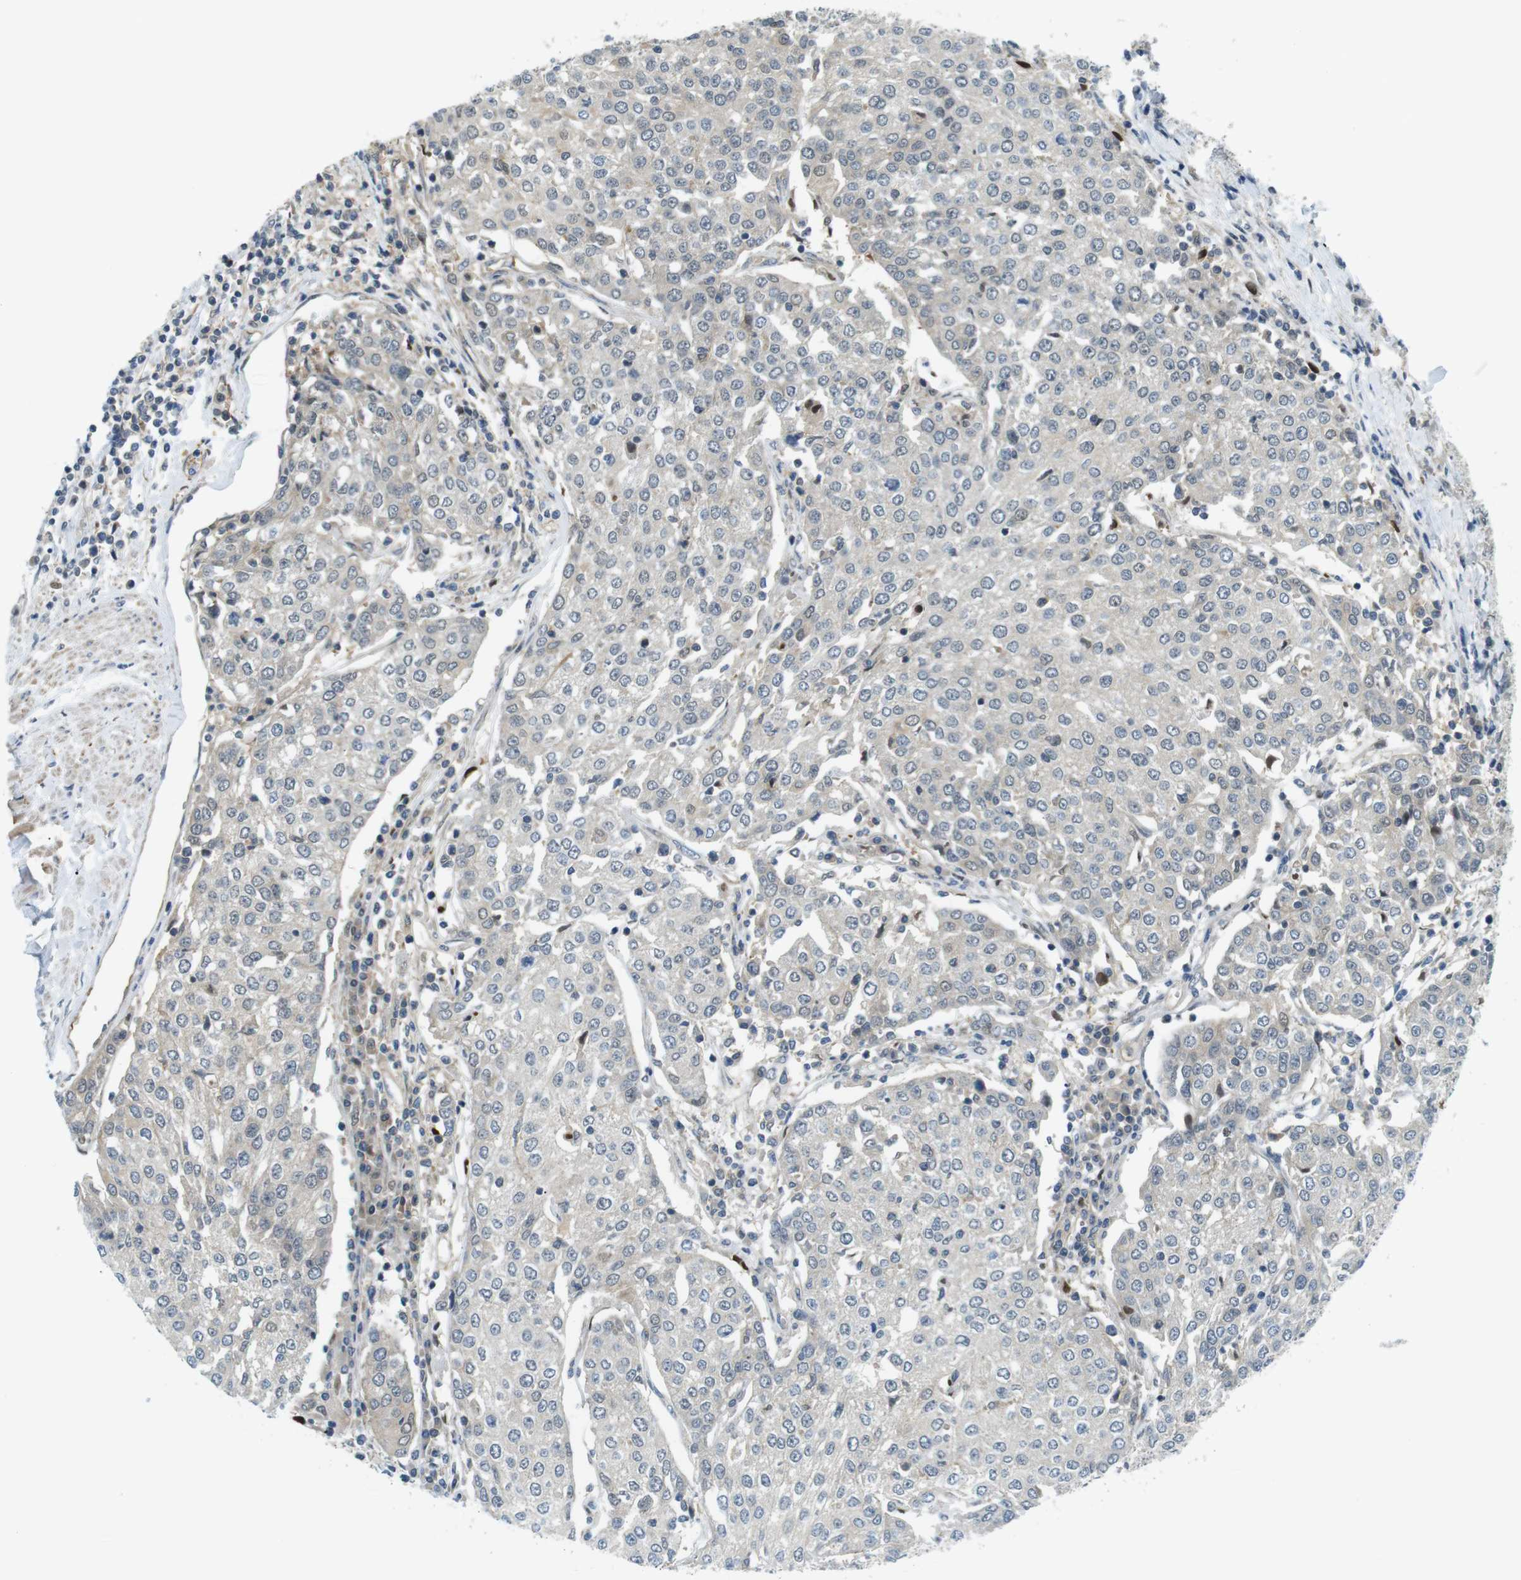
{"staining": {"intensity": "negative", "quantity": "none", "location": "none"}, "tissue": "urothelial cancer", "cell_type": "Tumor cells", "image_type": "cancer", "snomed": [{"axis": "morphology", "description": "Urothelial carcinoma, High grade"}, {"axis": "topography", "description": "Urinary bladder"}], "caption": "This is an IHC histopathology image of human urothelial cancer. There is no expression in tumor cells.", "gene": "TSC1", "patient": {"sex": "female", "age": 85}}